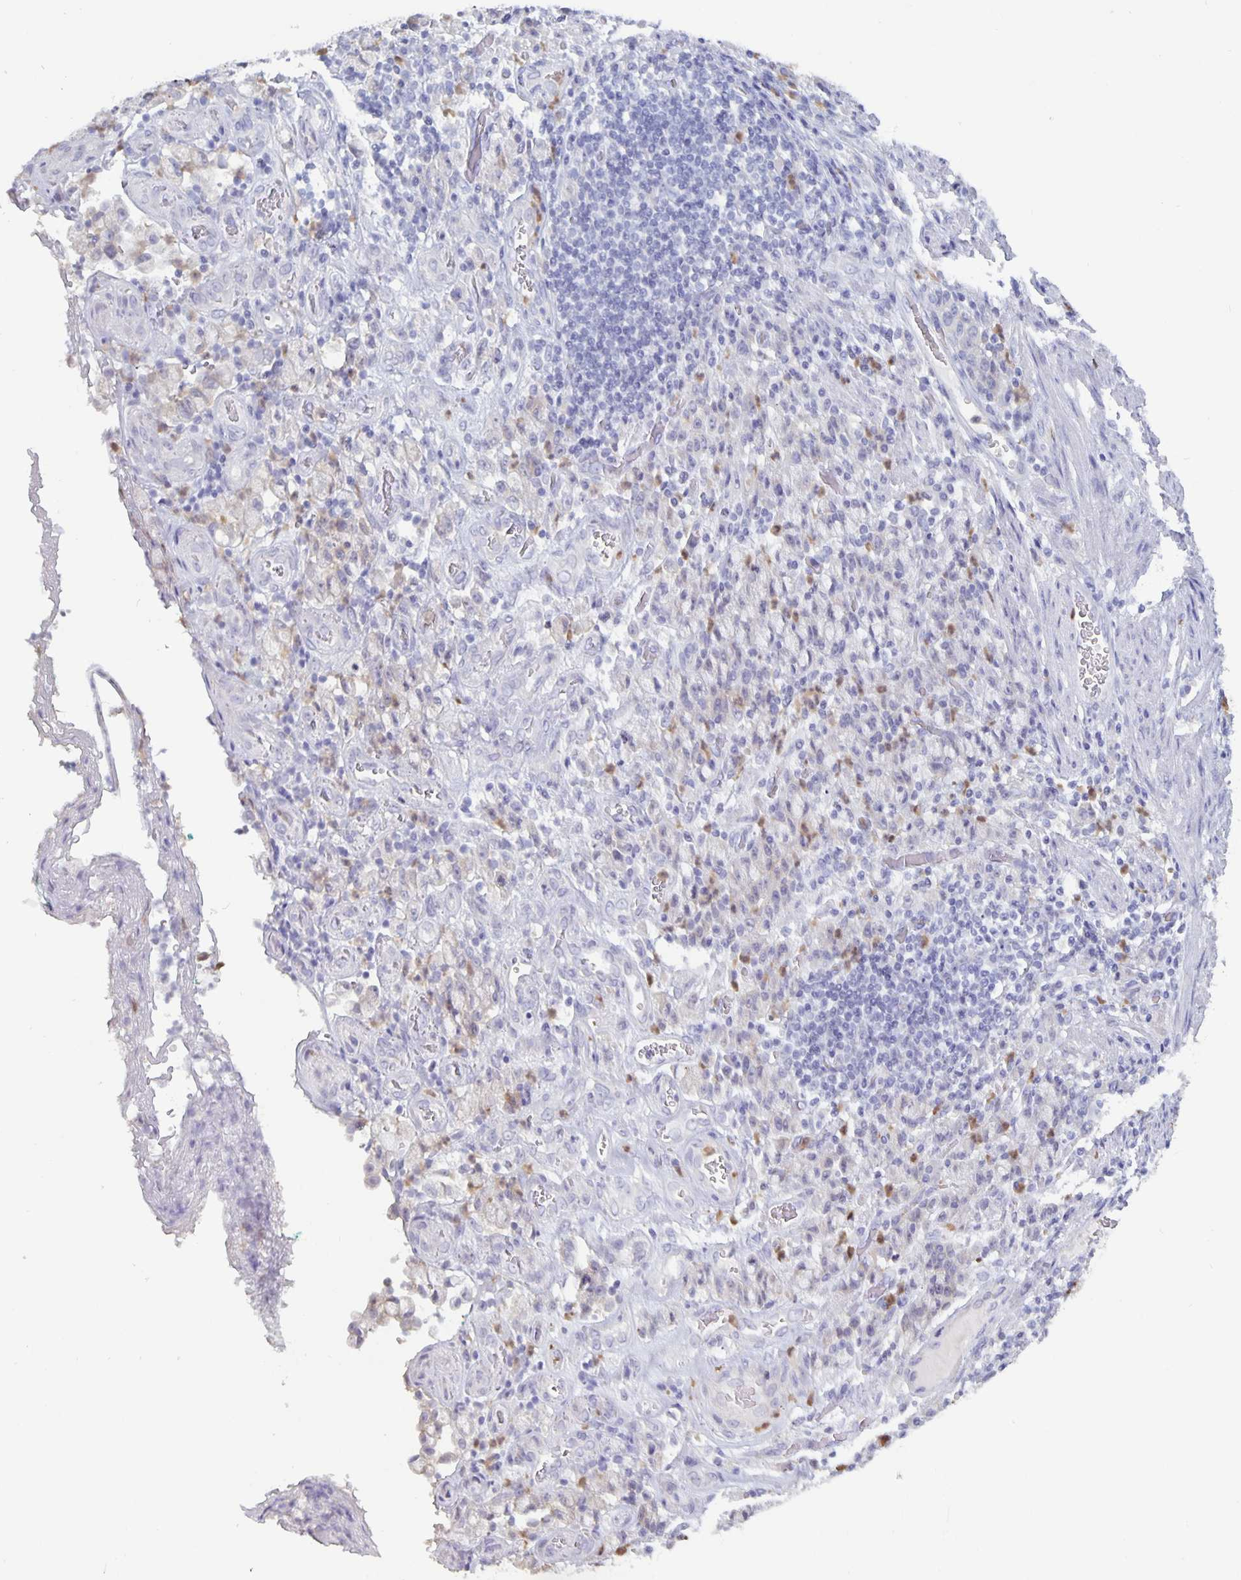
{"staining": {"intensity": "weak", "quantity": "<25%", "location": "cytoplasmic/membranous"}, "tissue": "stomach cancer", "cell_type": "Tumor cells", "image_type": "cancer", "snomed": [{"axis": "morphology", "description": "Adenocarcinoma, NOS"}, {"axis": "topography", "description": "Stomach"}], "caption": "Tumor cells are negative for protein expression in human adenocarcinoma (stomach).", "gene": "PLCB3", "patient": {"sex": "male", "age": 77}}